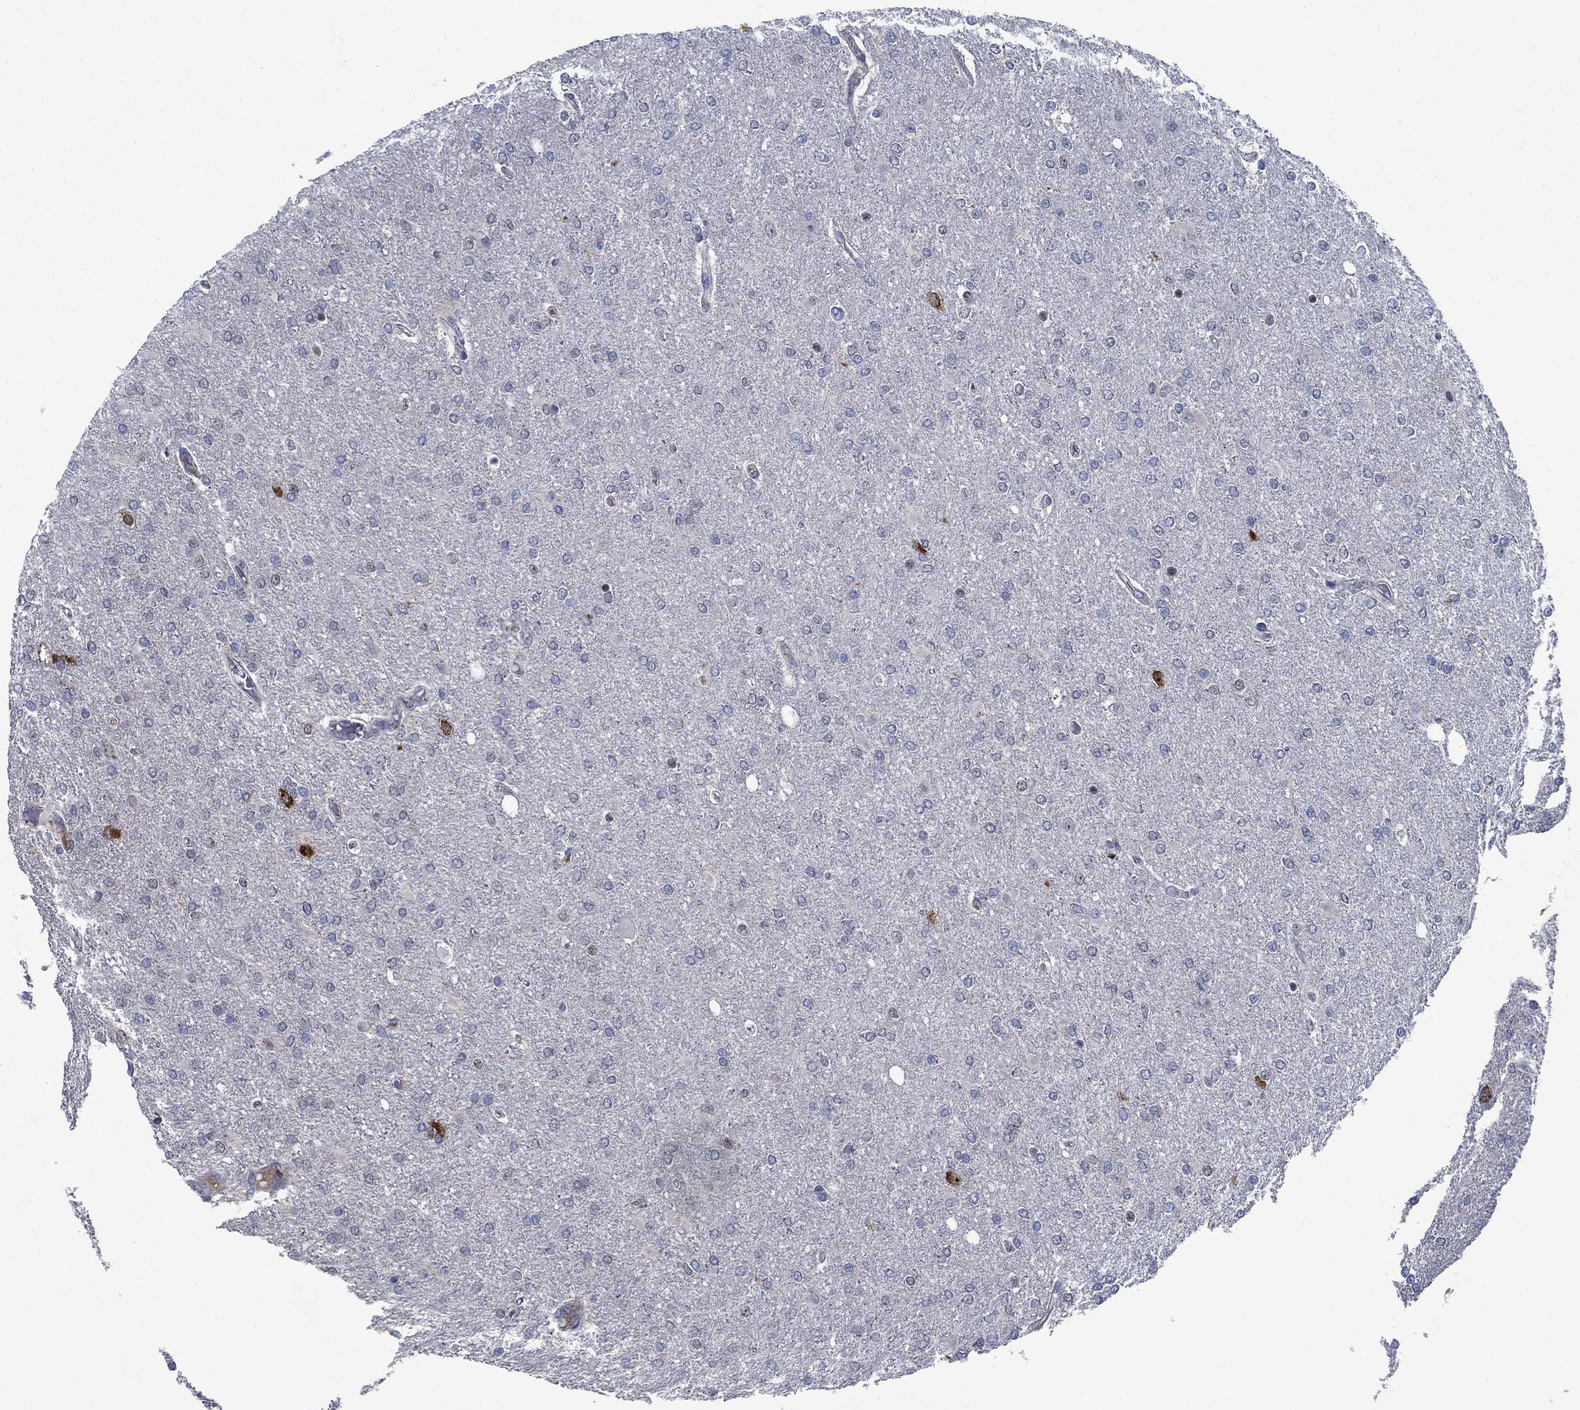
{"staining": {"intensity": "negative", "quantity": "none", "location": "none"}, "tissue": "glioma", "cell_type": "Tumor cells", "image_type": "cancer", "snomed": [{"axis": "morphology", "description": "Glioma, malignant, High grade"}, {"axis": "topography", "description": "Cerebral cortex"}], "caption": "This is an immunohistochemistry micrograph of malignant glioma (high-grade). There is no staining in tumor cells.", "gene": "PNMA8A", "patient": {"sex": "male", "age": 70}}